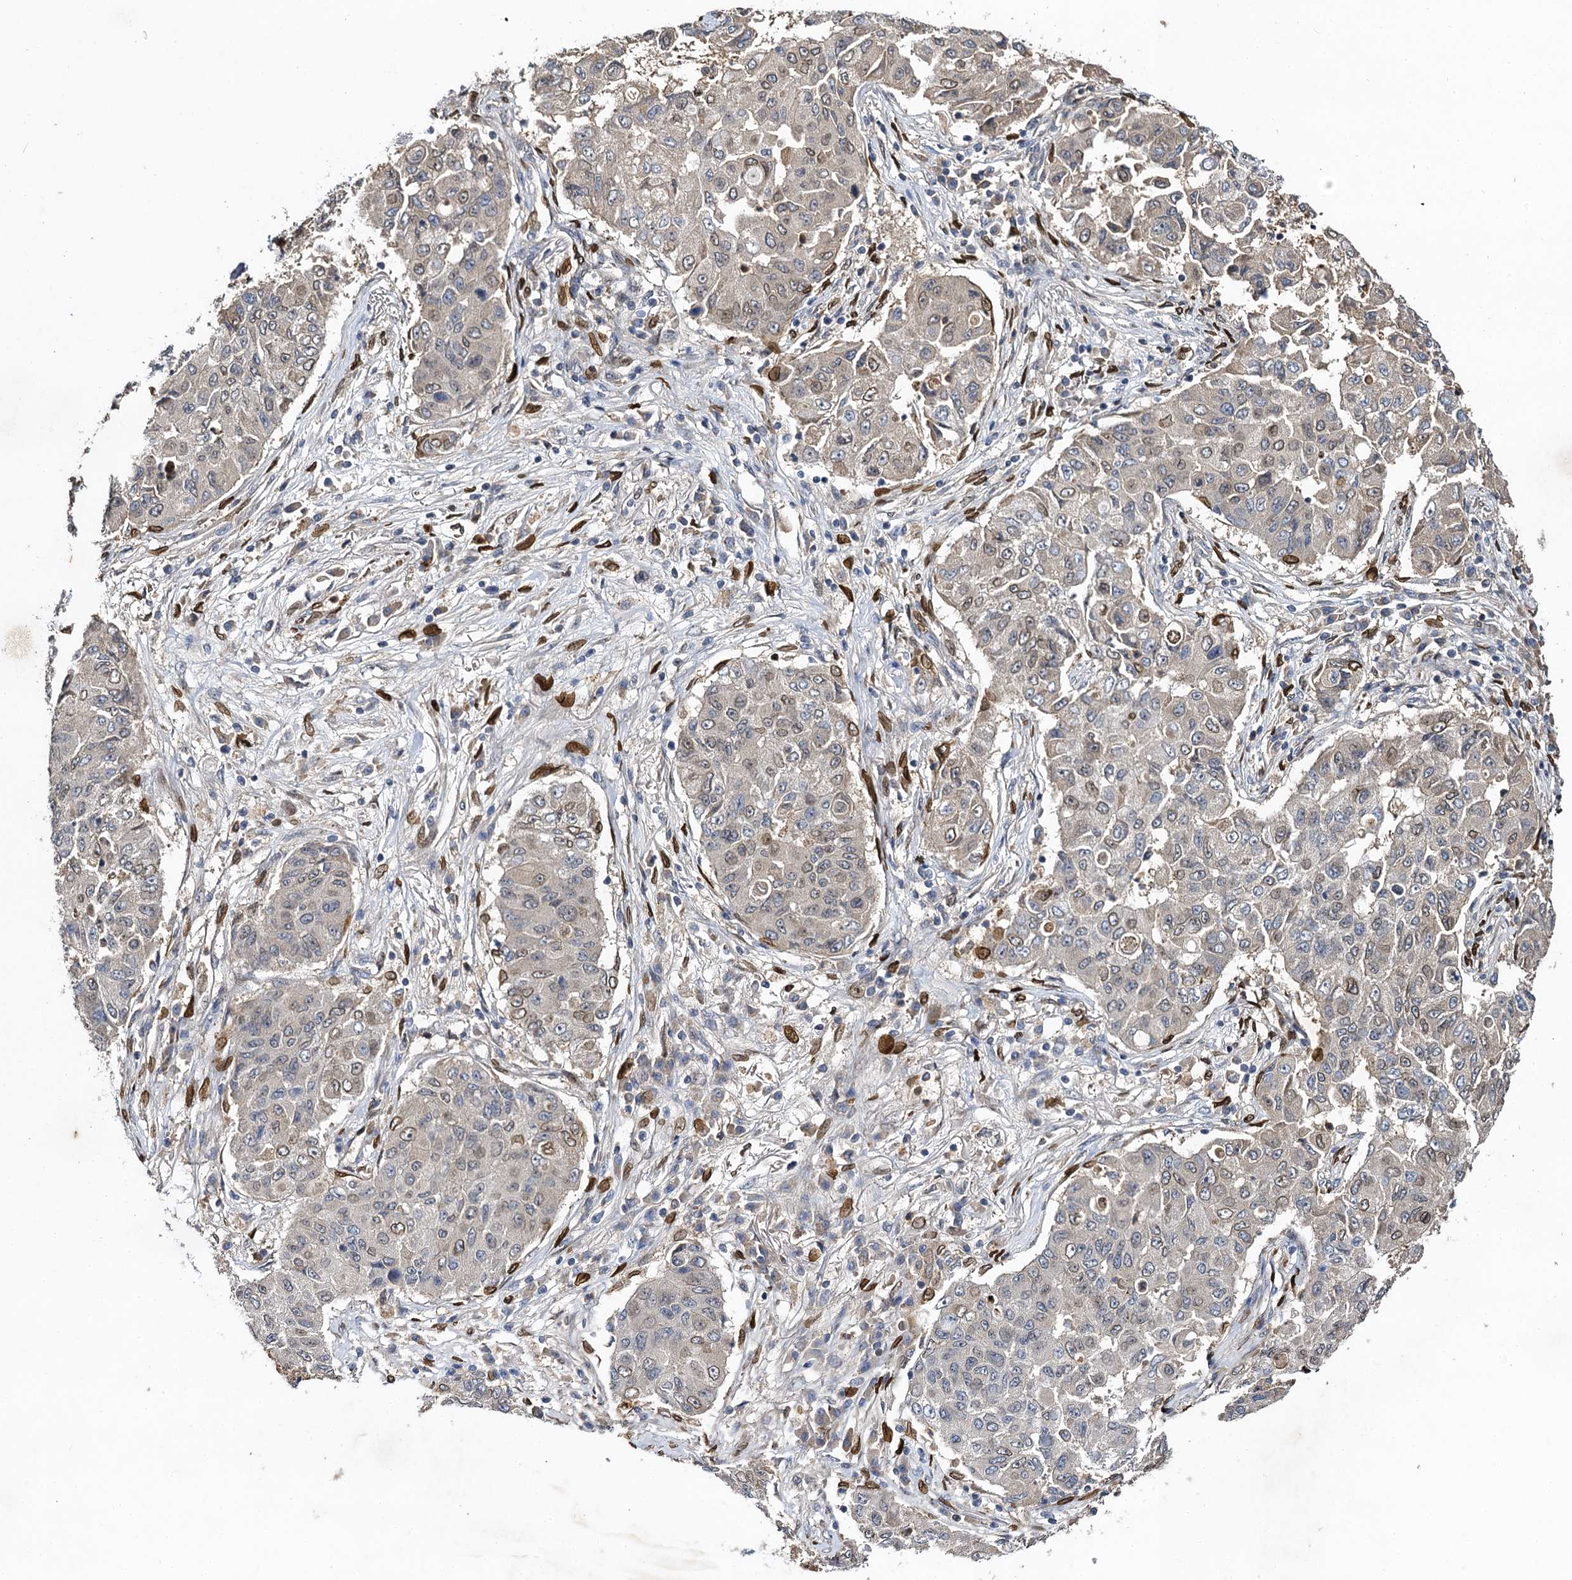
{"staining": {"intensity": "weak", "quantity": "<25%", "location": "nuclear"}, "tissue": "lung cancer", "cell_type": "Tumor cells", "image_type": "cancer", "snomed": [{"axis": "morphology", "description": "Squamous cell carcinoma, NOS"}, {"axis": "topography", "description": "Lung"}], "caption": "The micrograph exhibits no significant positivity in tumor cells of squamous cell carcinoma (lung). (Immunohistochemistry (ihc), brightfield microscopy, high magnification).", "gene": "SLC11A2", "patient": {"sex": "male", "age": 74}}